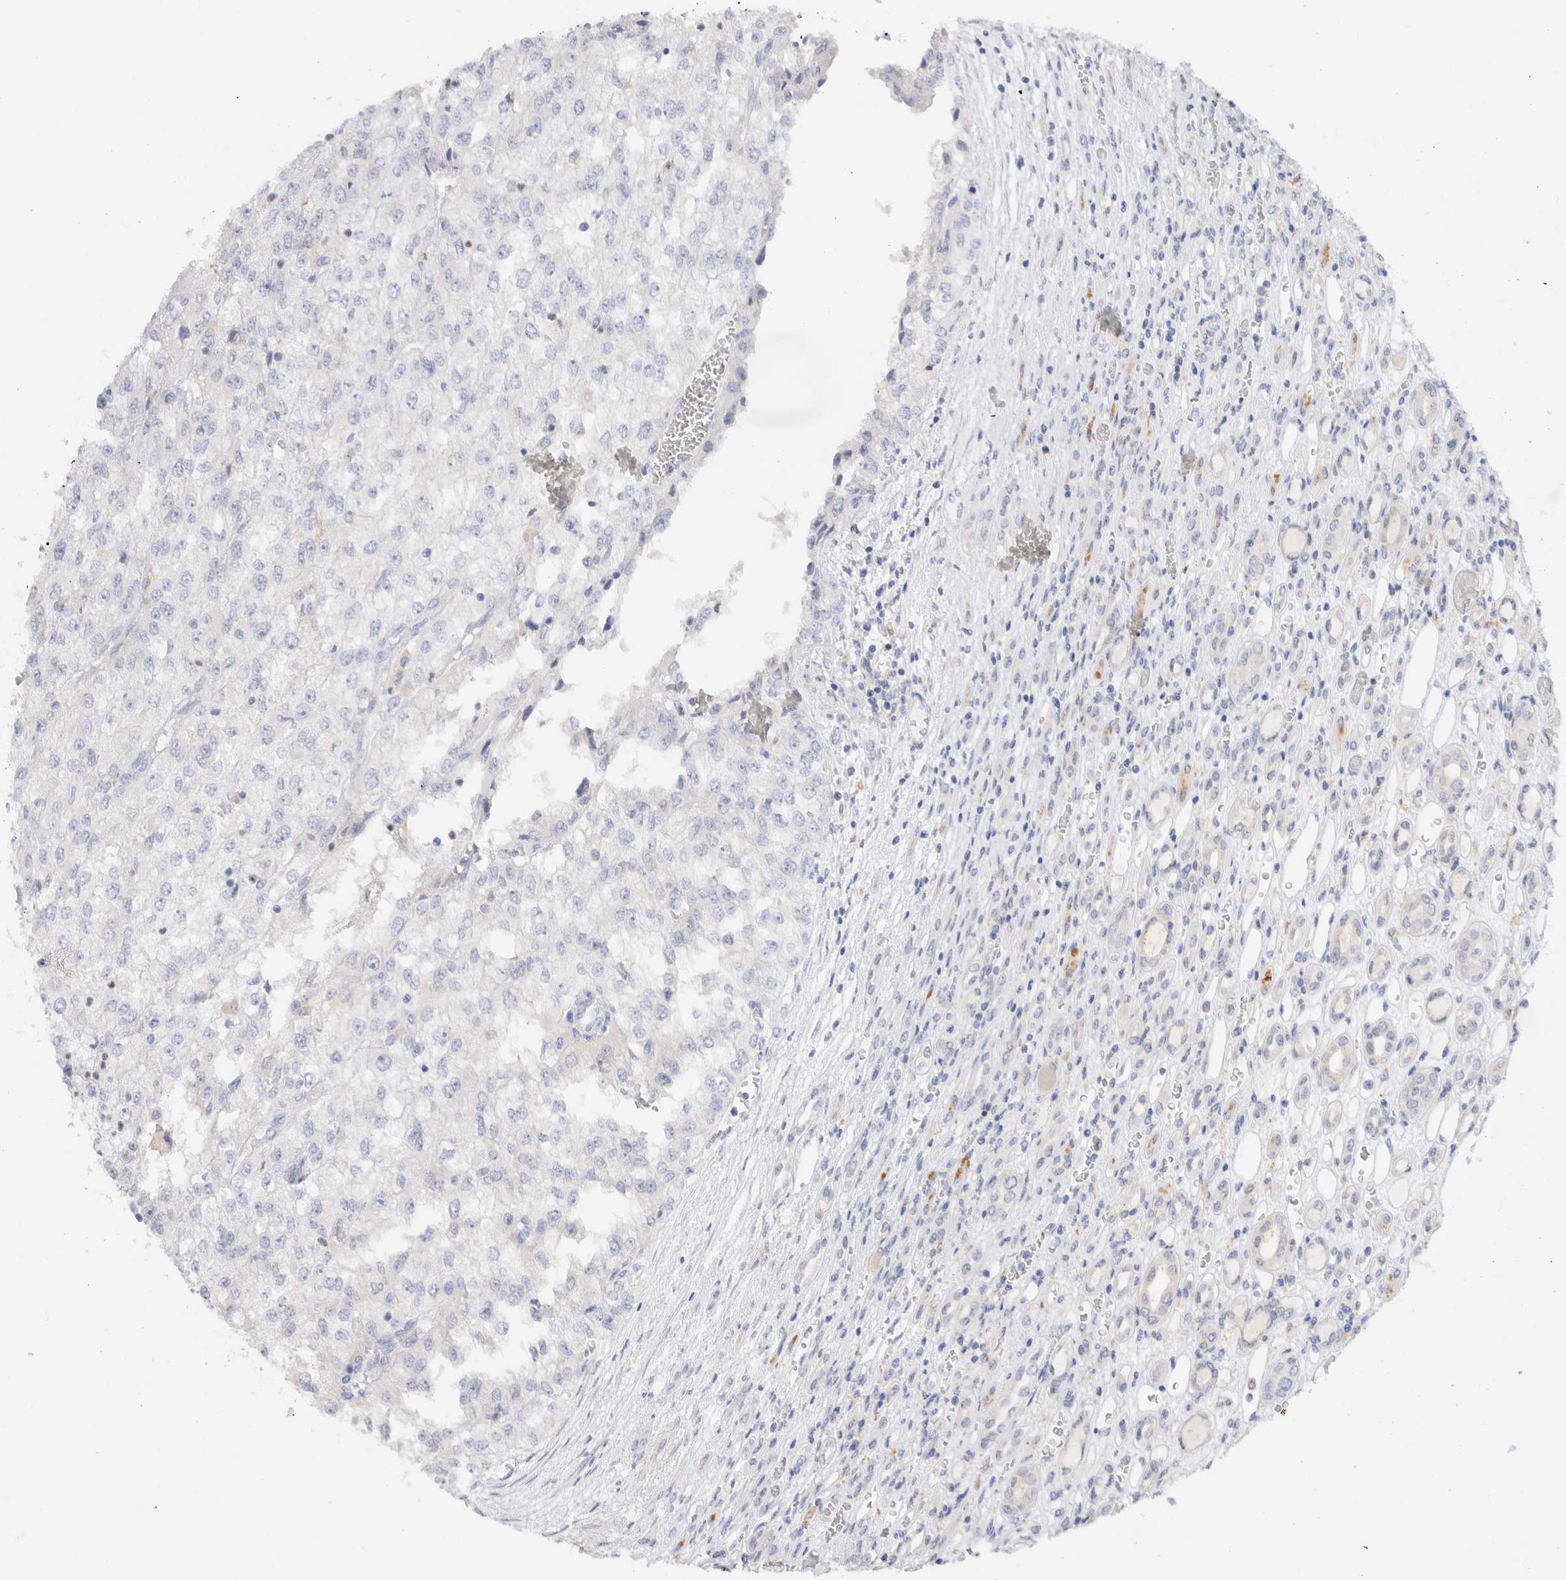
{"staining": {"intensity": "negative", "quantity": "none", "location": "none"}, "tissue": "renal cancer", "cell_type": "Tumor cells", "image_type": "cancer", "snomed": [{"axis": "morphology", "description": "Adenocarcinoma, NOS"}, {"axis": "topography", "description": "Kidney"}], "caption": "Tumor cells are negative for brown protein staining in renal cancer (adenocarcinoma).", "gene": "ADAM30", "patient": {"sex": "female", "age": 54}}